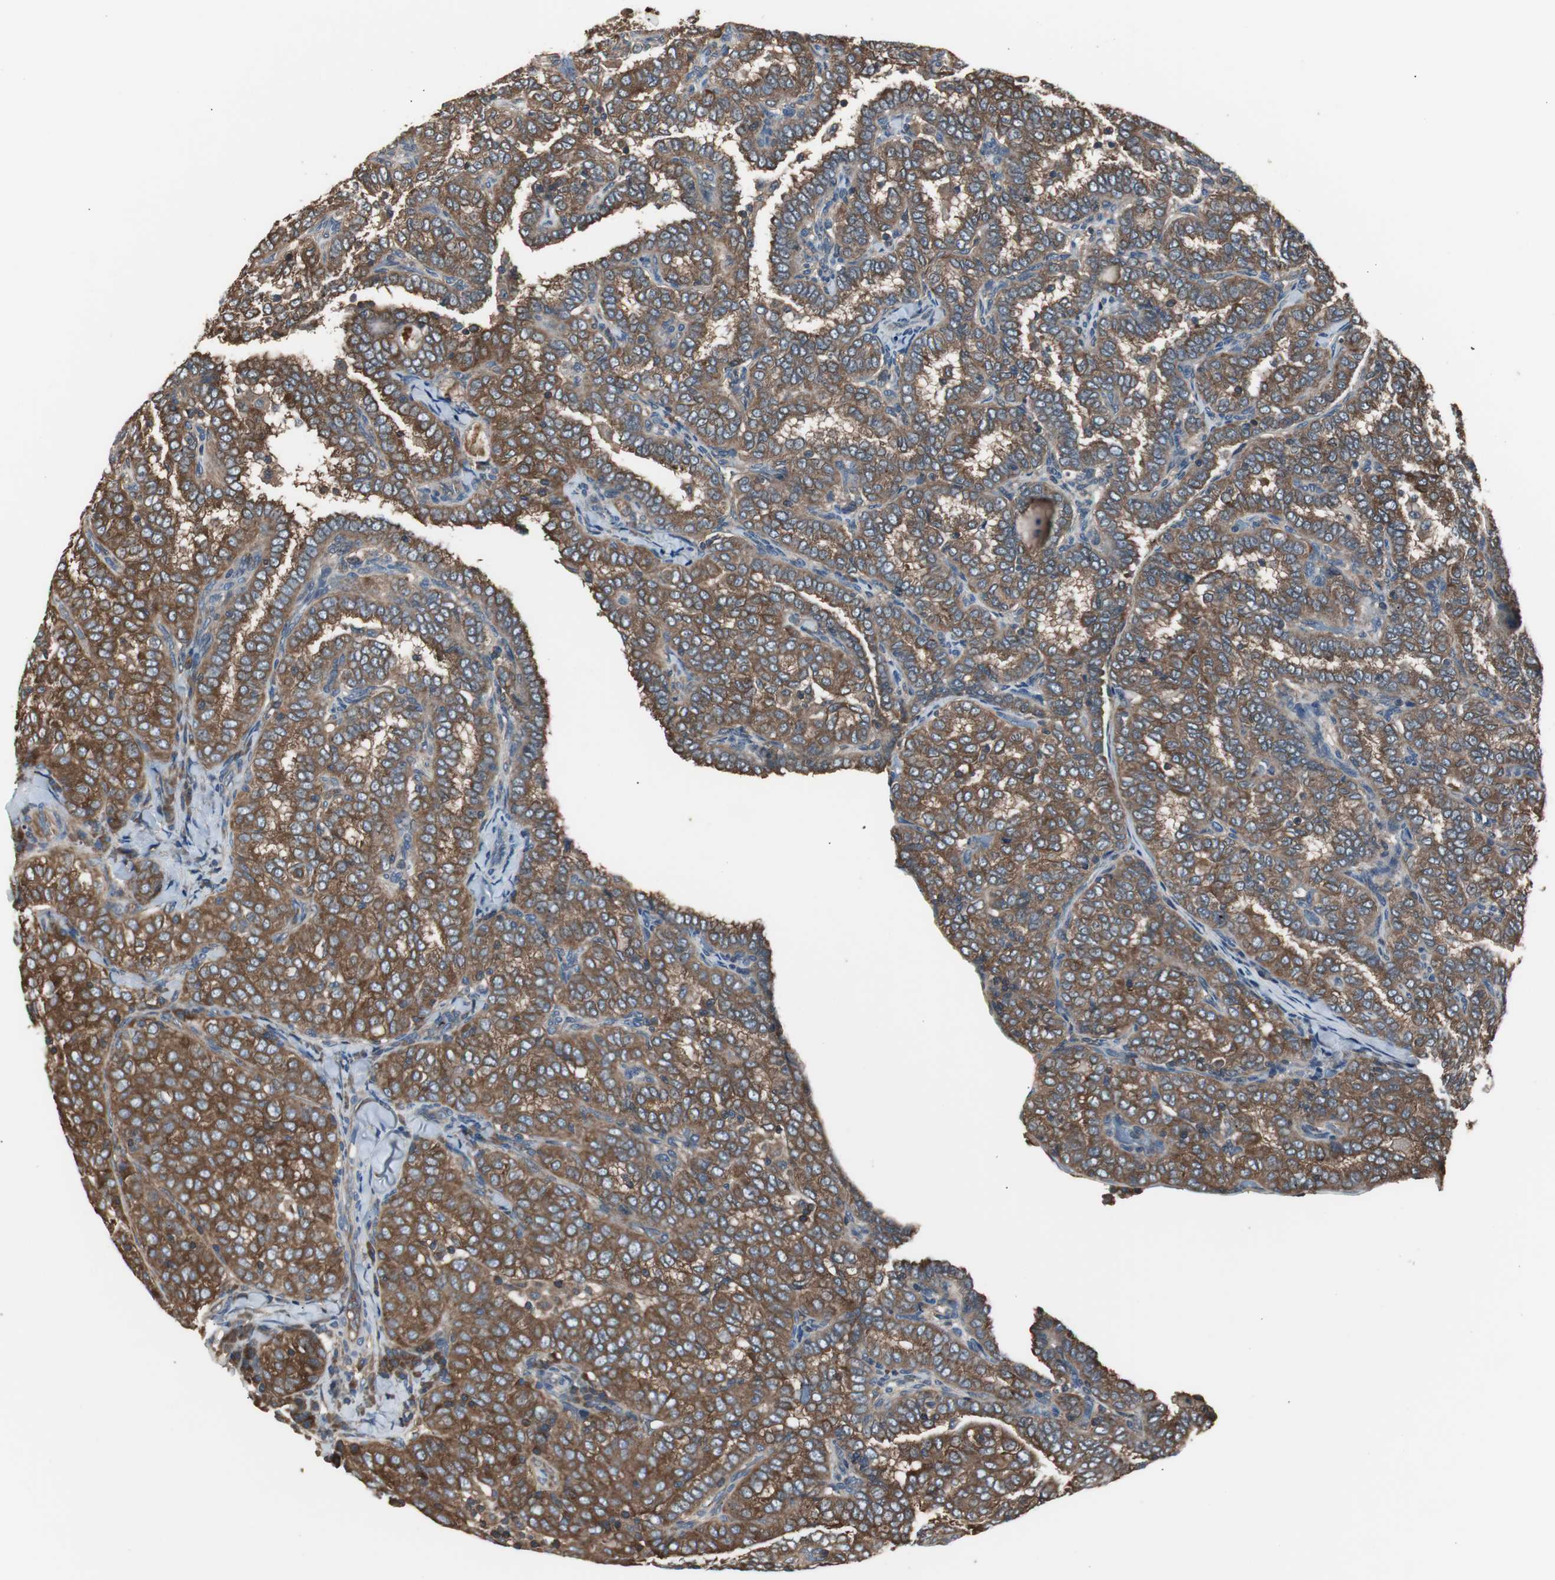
{"staining": {"intensity": "strong", "quantity": ">75%", "location": "cytoplasmic/membranous"}, "tissue": "thyroid cancer", "cell_type": "Tumor cells", "image_type": "cancer", "snomed": [{"axis": "morphology", "description": "Papillary adenocarcinoma, NOS"}, {"axis": "topography", "description": "Thyroid gland"}], "caption": "Immunohistochemistry (DAB) staining of thyroid cancer (papillary adenocarcinoma) shows strong cytoplasmic/membranous protein staining in approximately >75% of tumor cells.", "gene": "CAPNS1", "patient": {"sex": "female", "age": 30}}